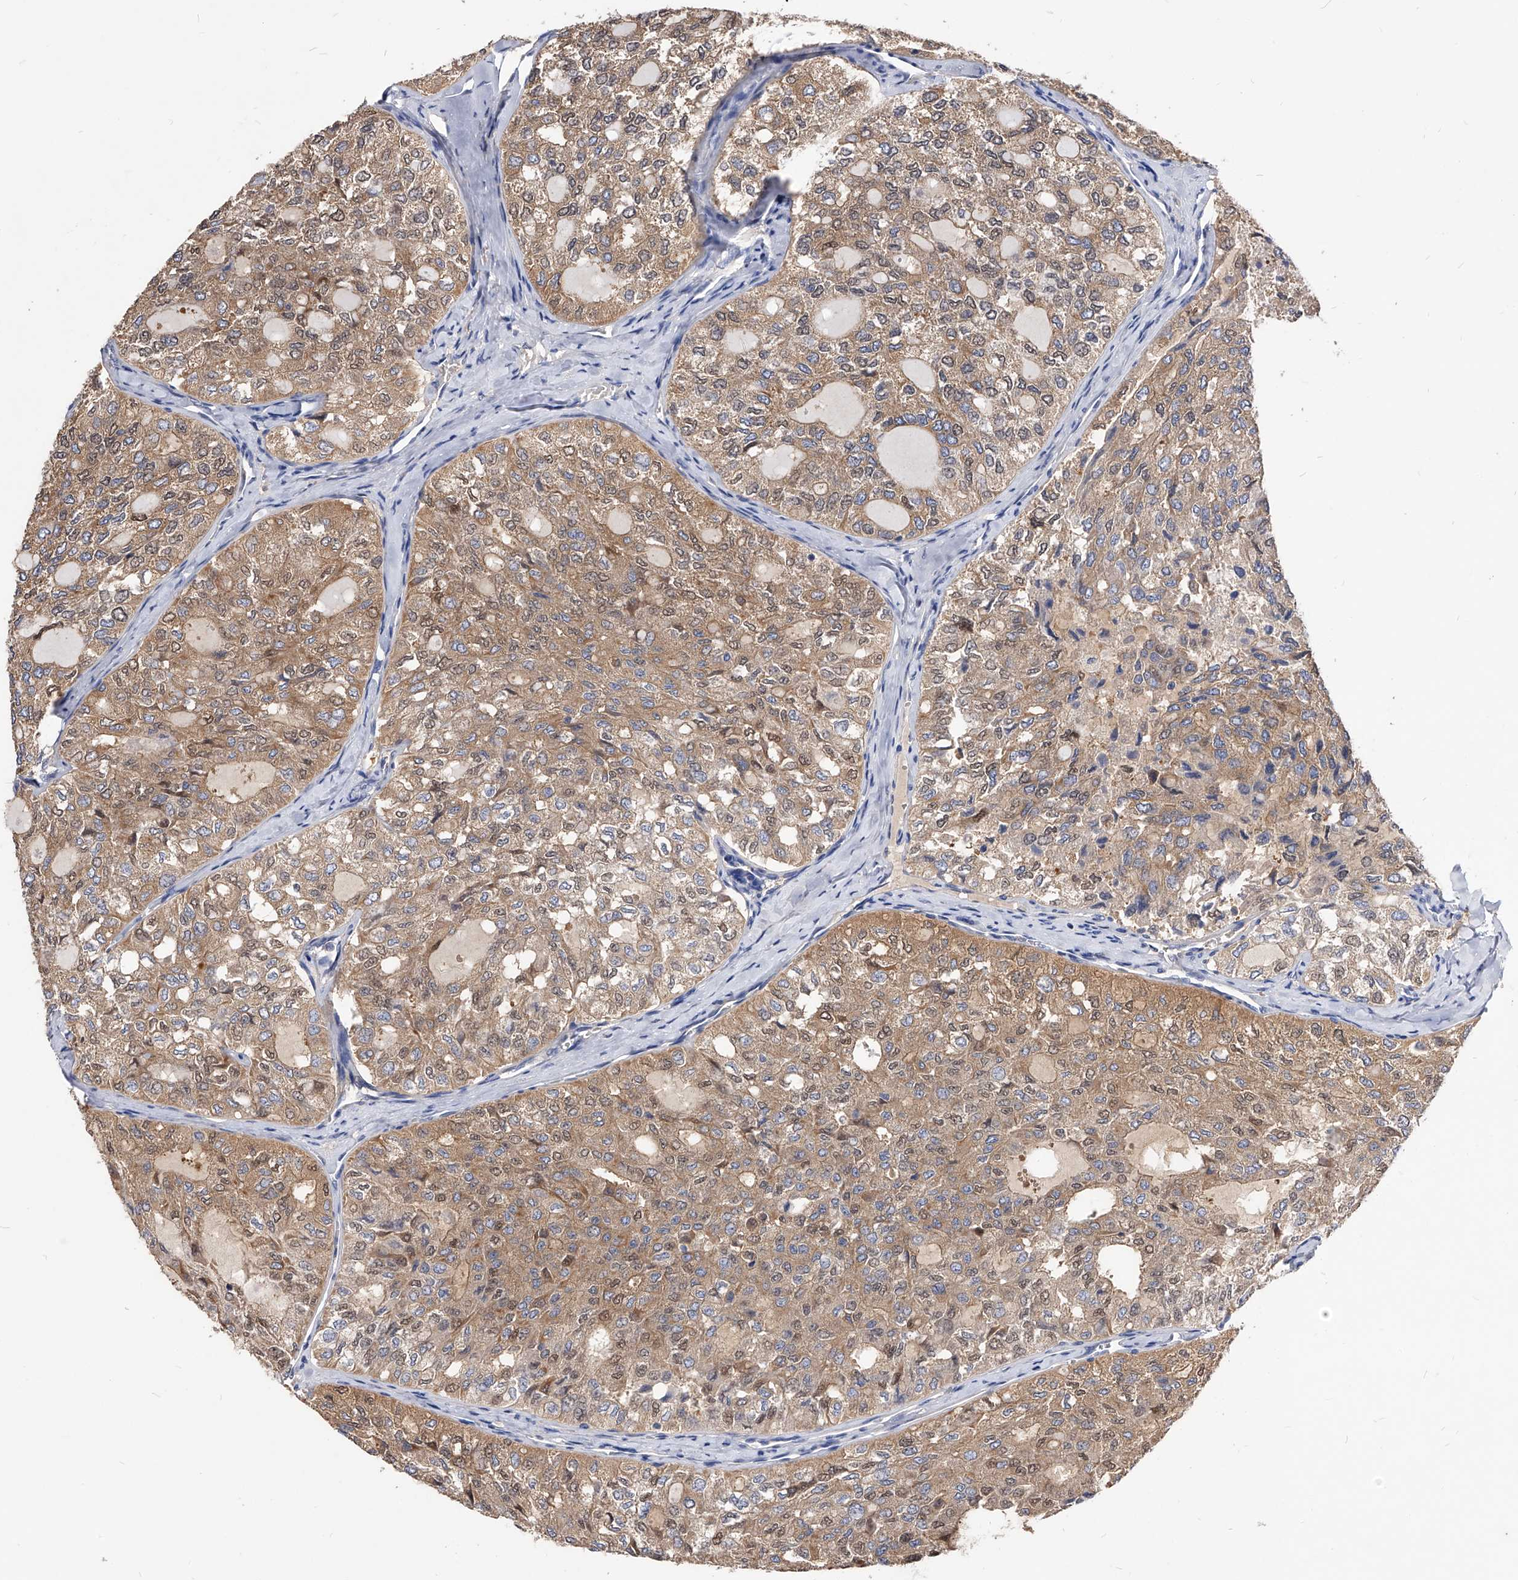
{"staining": {"intensity": "moderate", "quantity": ">75%", "location": "cytoplasmic/membranous"}, "tissue": "thyroid cancer", "cell_type": "Tumor cells", "image_type": "cancer", "snomed": [{"axis": "morphology", "description": "Follicular adenoma carcinoma, NOS"}, {"axis": "topography", "description": "Thyroid gland"}], "caption": "Immunohistochemical staining of human thyroid follicular adenoma carcinoma reveals medium levels of moderate cytoplasmic/membranous protein positivity in approximately >75% of tumor cells.", "gene": "APEH", "patient": {"sex": "male", "age": 75}}